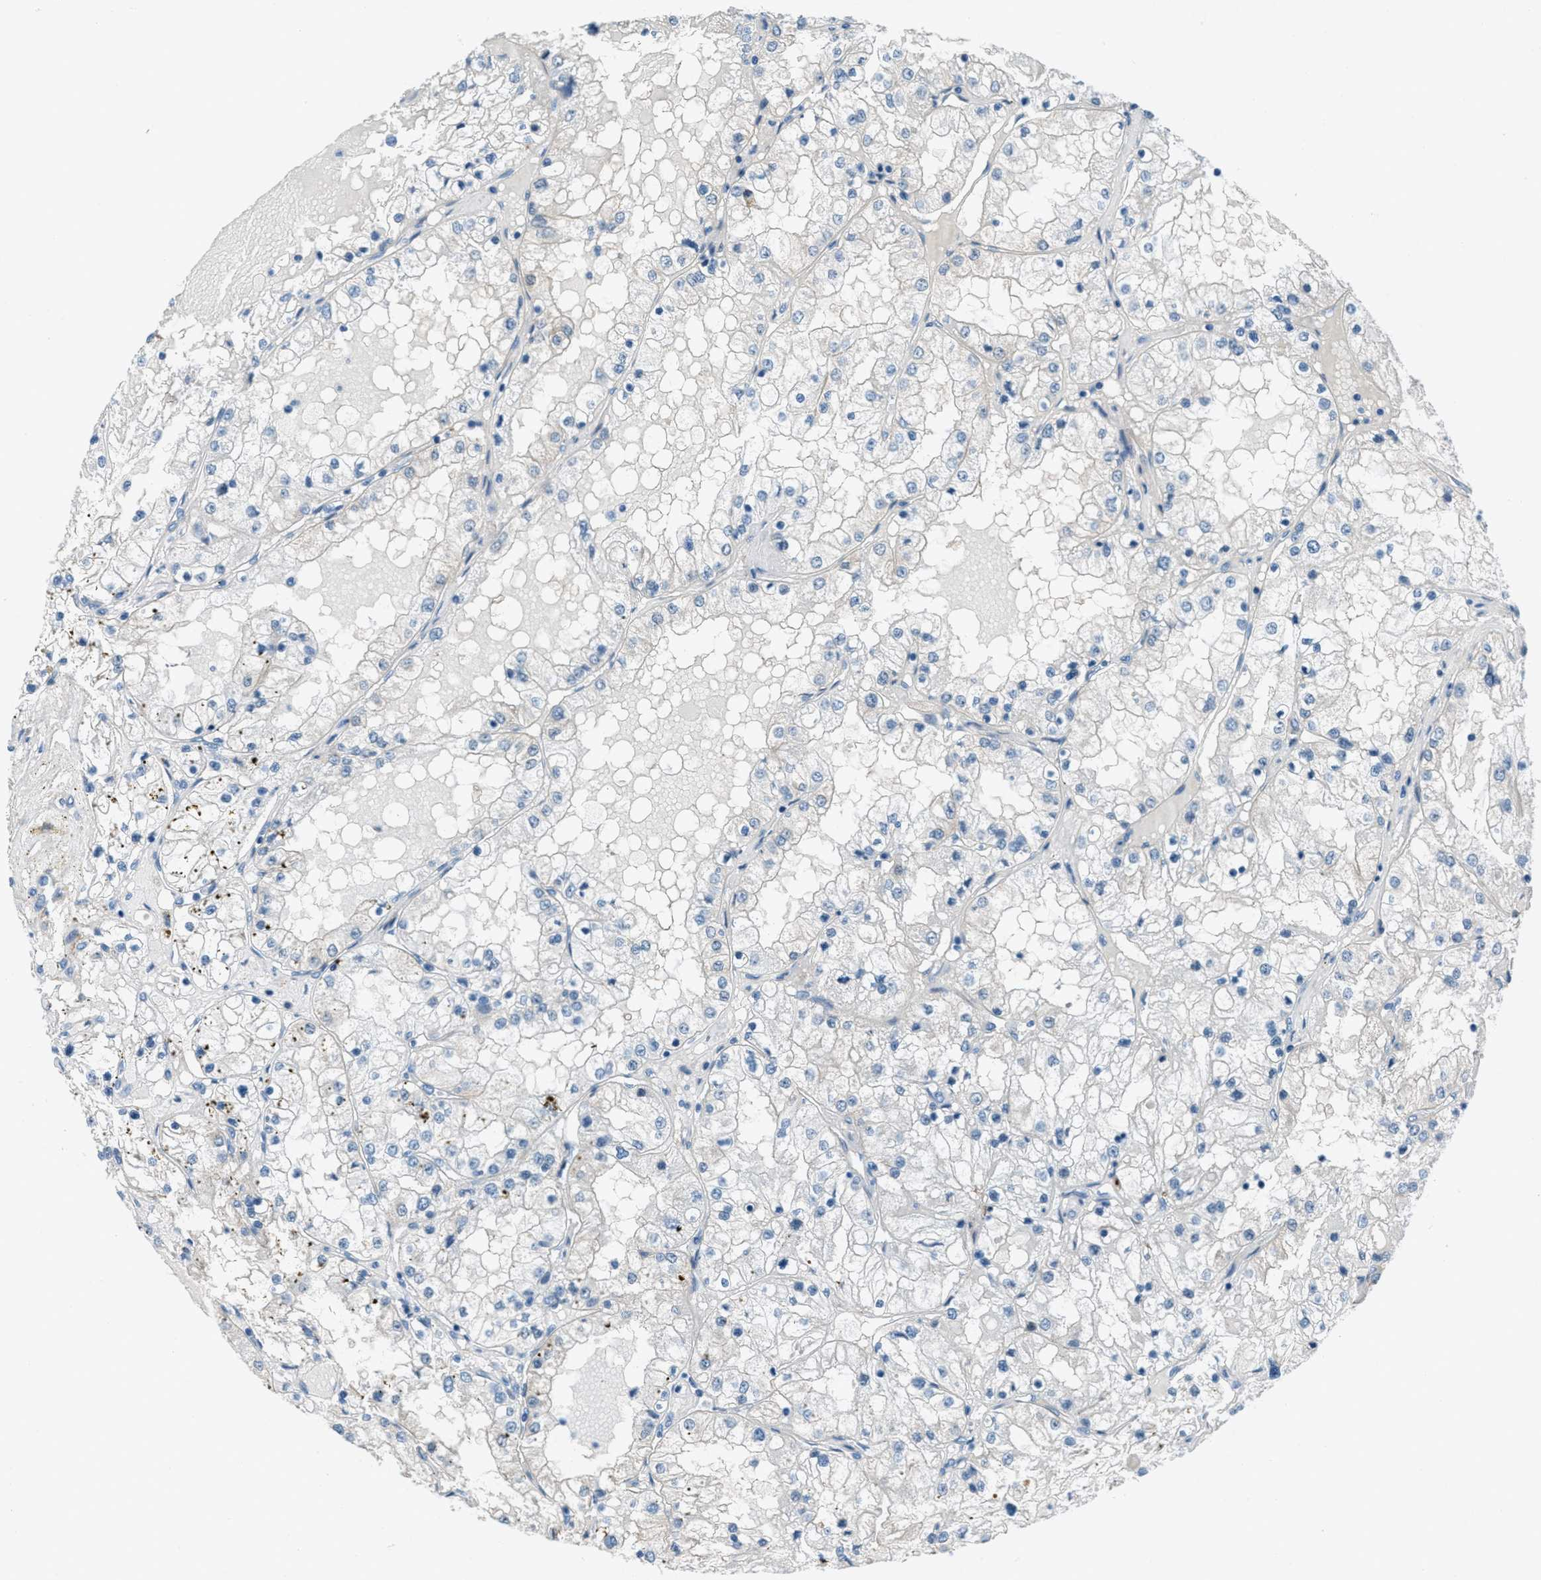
{"staining": {"intensity": "negative", "quantity": "none", "location": "none"}, "tissue": "renal cancer", "cell_type": "Tumor cells", "image_type": "cancer", "snomed": [{"axis": "morphology", "description": "Adenocarcinoma, NOS"}, {"axis": "topography", "description": "Kidney"}], "caption": "Tumor cells are negative for protein expression in human renal adenocarcinoma.", "gene": "FBN1", "patient": {"sex": "male", "age": 68}}